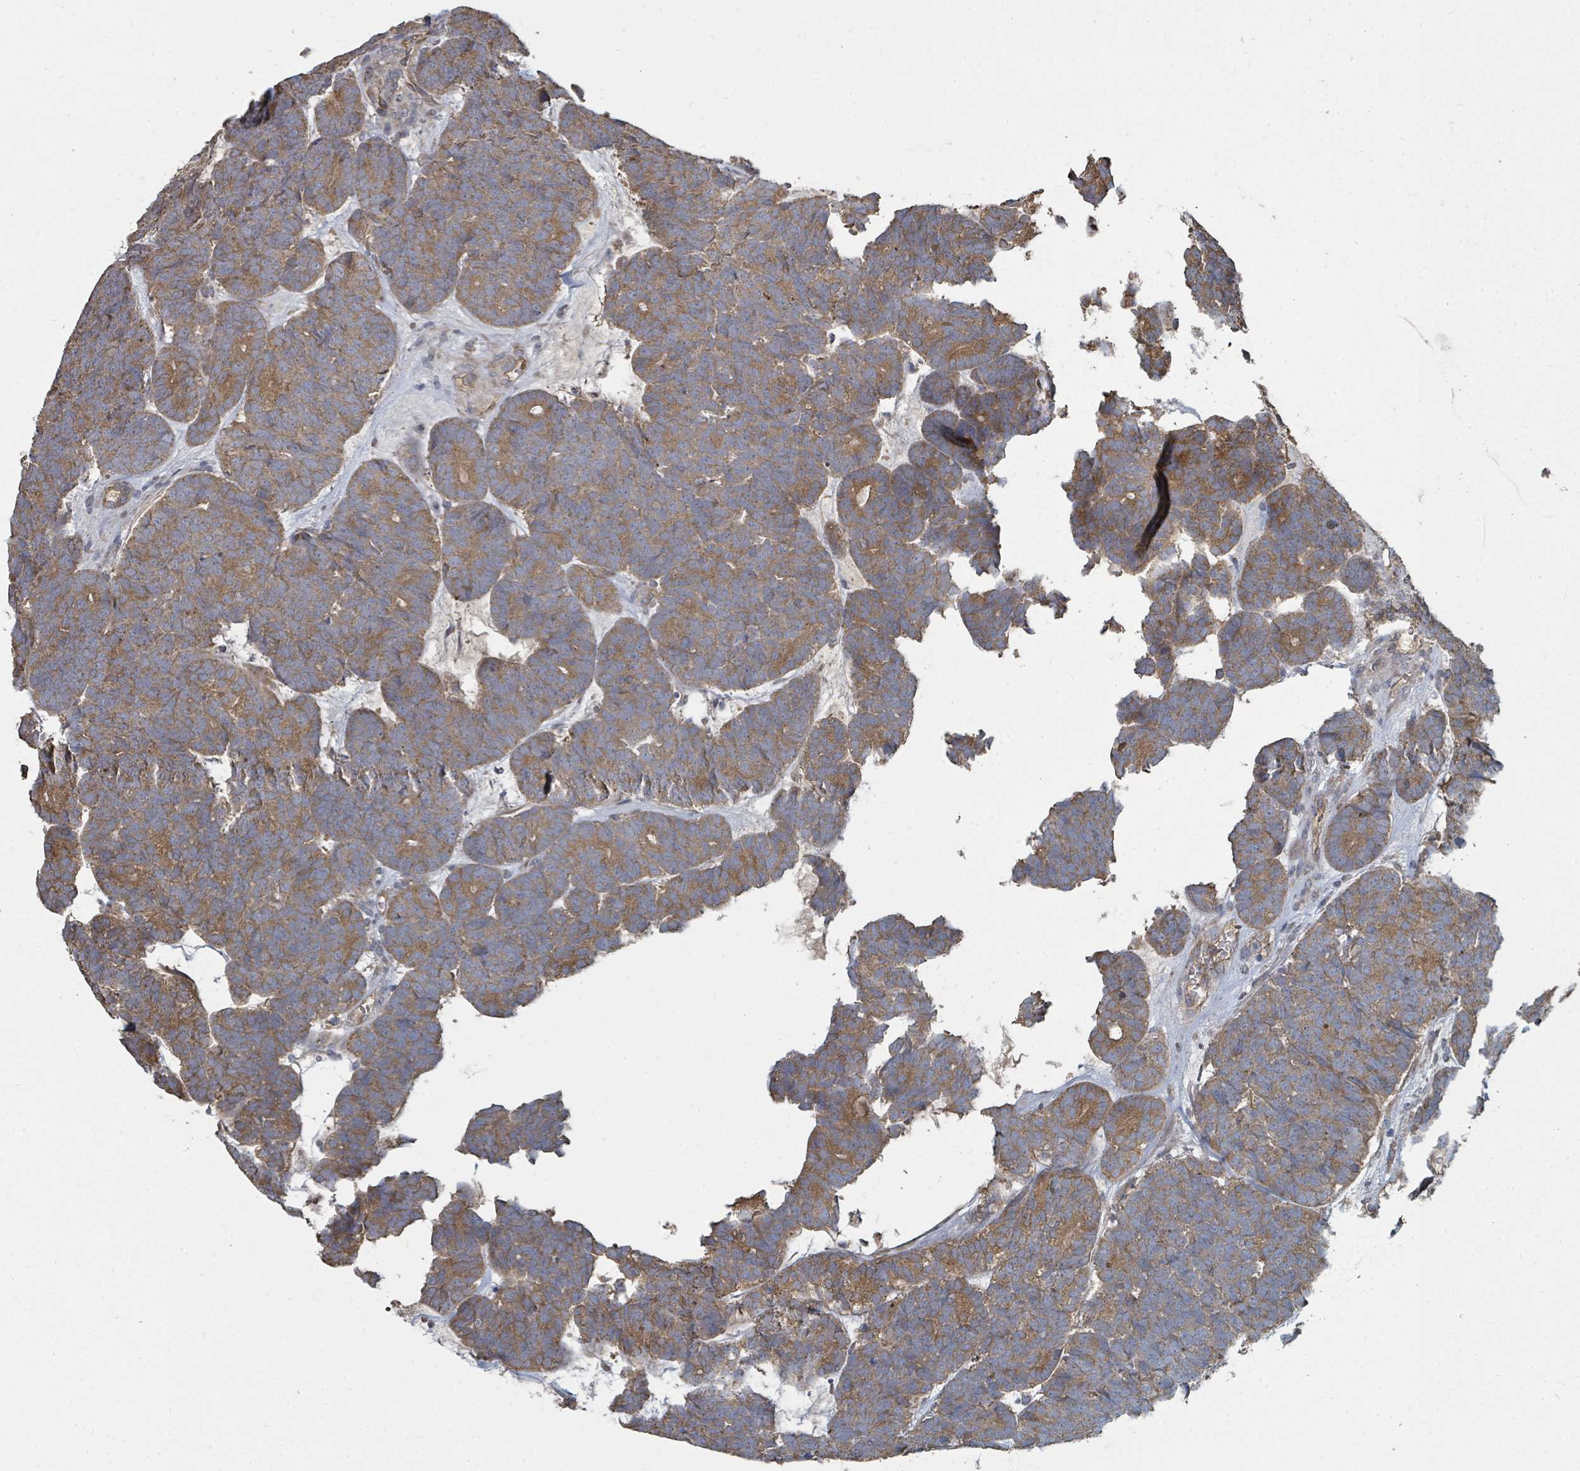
{"staining": {"intensity": "moderate", "quantity": ">75%", "location": "cytoplasmic/membranous"}, "tissue": "head and neck cancer", "cell_type": "Tumor cells", "image_type": "cancer", "snomed": [{"axis": "morphology", "description": "Adenocarcinoma, NOS"}, {"axis": "topography", "description": "Head-Neck"}], "caption": "DAB immunohistochemical staining of head and neck cancer displays moderate cytoplasmic/membranous protein expression in about >75% of tumor cells.", "gene": "WDFY1", "patient": {"sex": "female", "age": 81}}